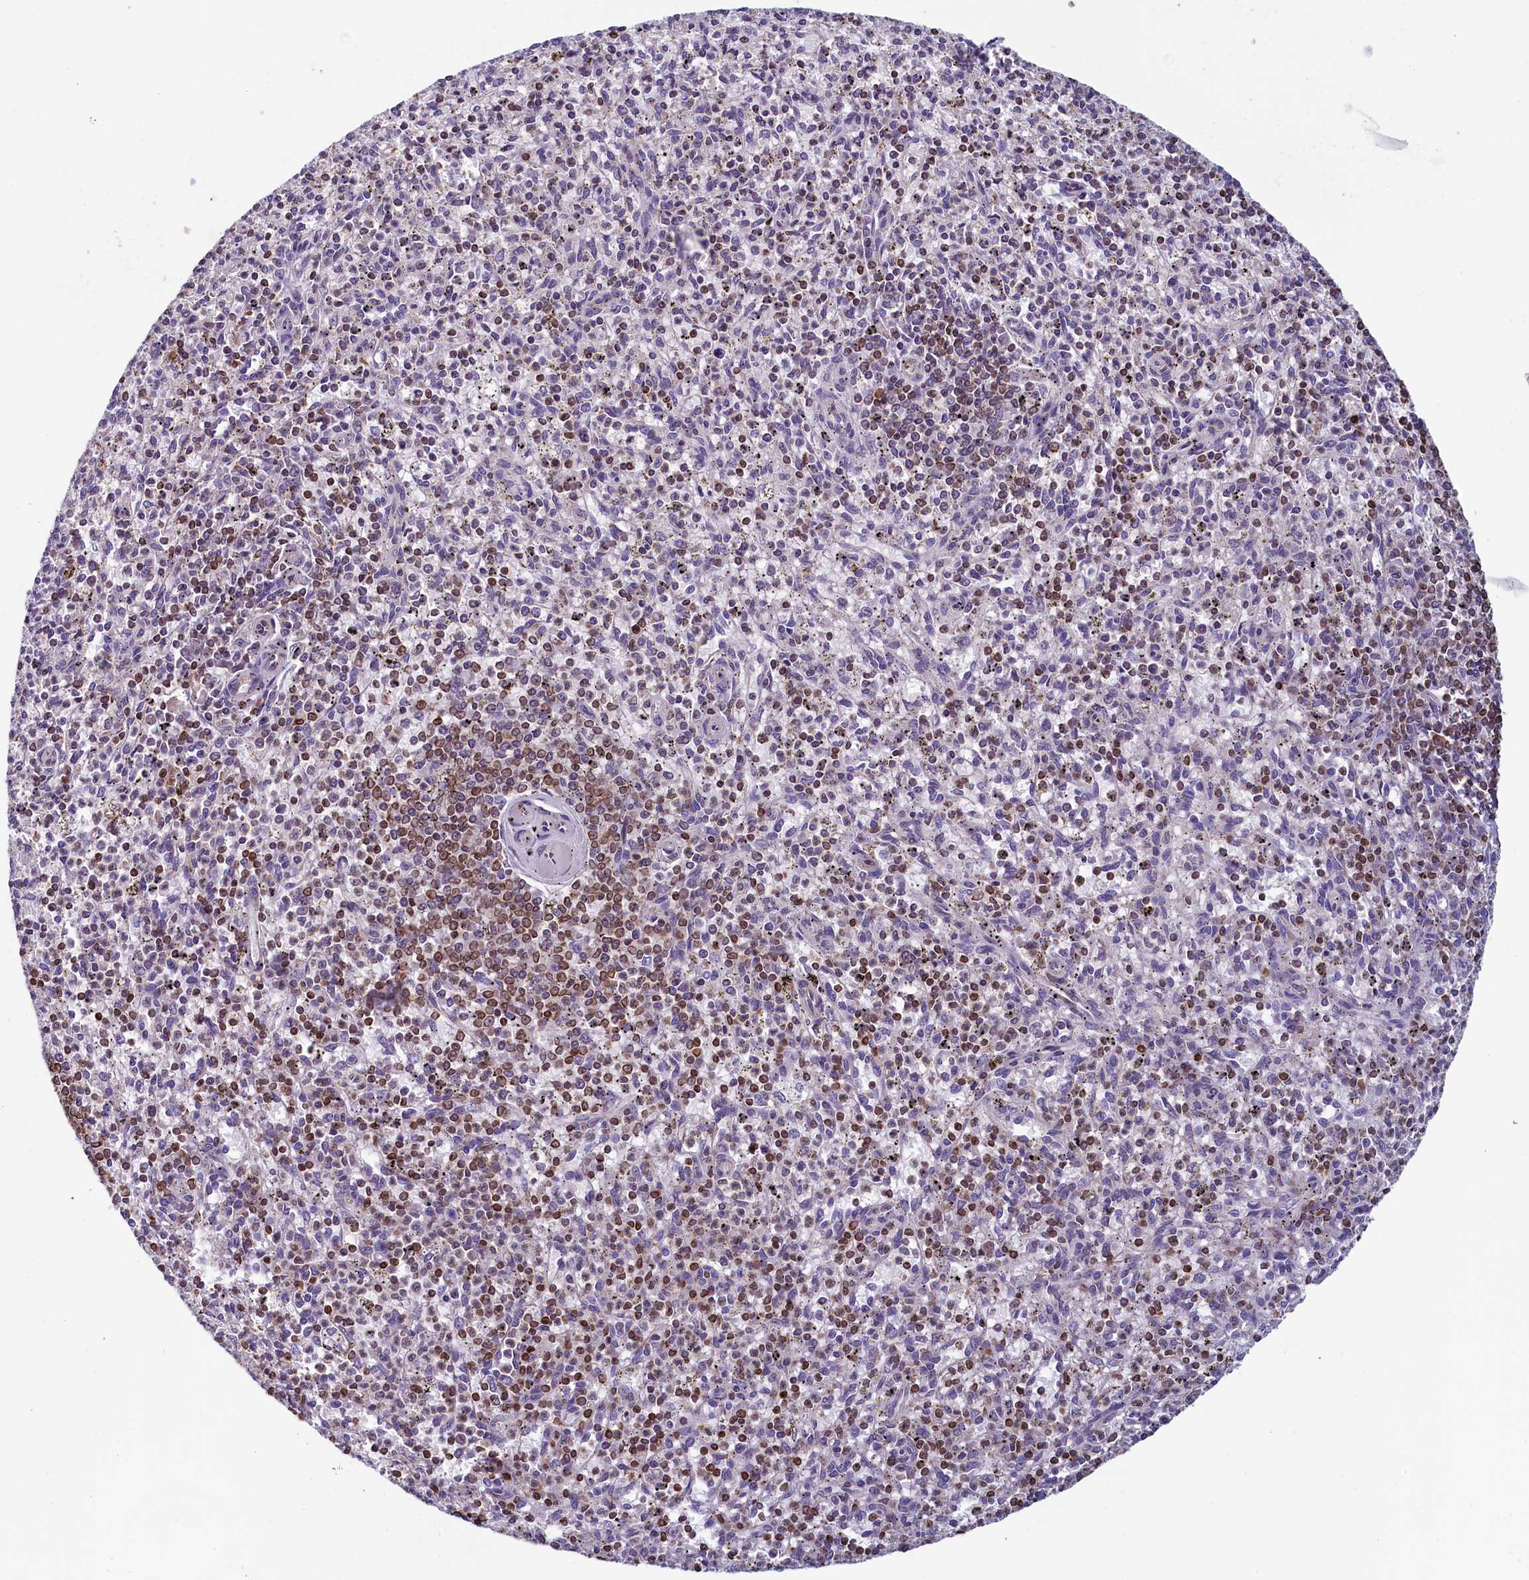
{"staining": {"intensity": "moderate", "quantity": "<25%", "location": "cytoplasmic/membranous"}, "tissue": "spleen", "cell_type": "Cells in red pulp", "image_type": "normal", "snomed": [{"axis": "morphology", "description": "Normal tissue, NOS"}, {"axis": "topography", "description": "Spleen"}], "caption": "IHC micrograph of unremarkable spleen stained for a protein (brown), which demonstrates low levels of moderate cytoplasmic/membranous positivity in about <25% of cells in red pulp.", "gene": "TRAF3IP3", "patient": {"sex": "male", "age": 72}}